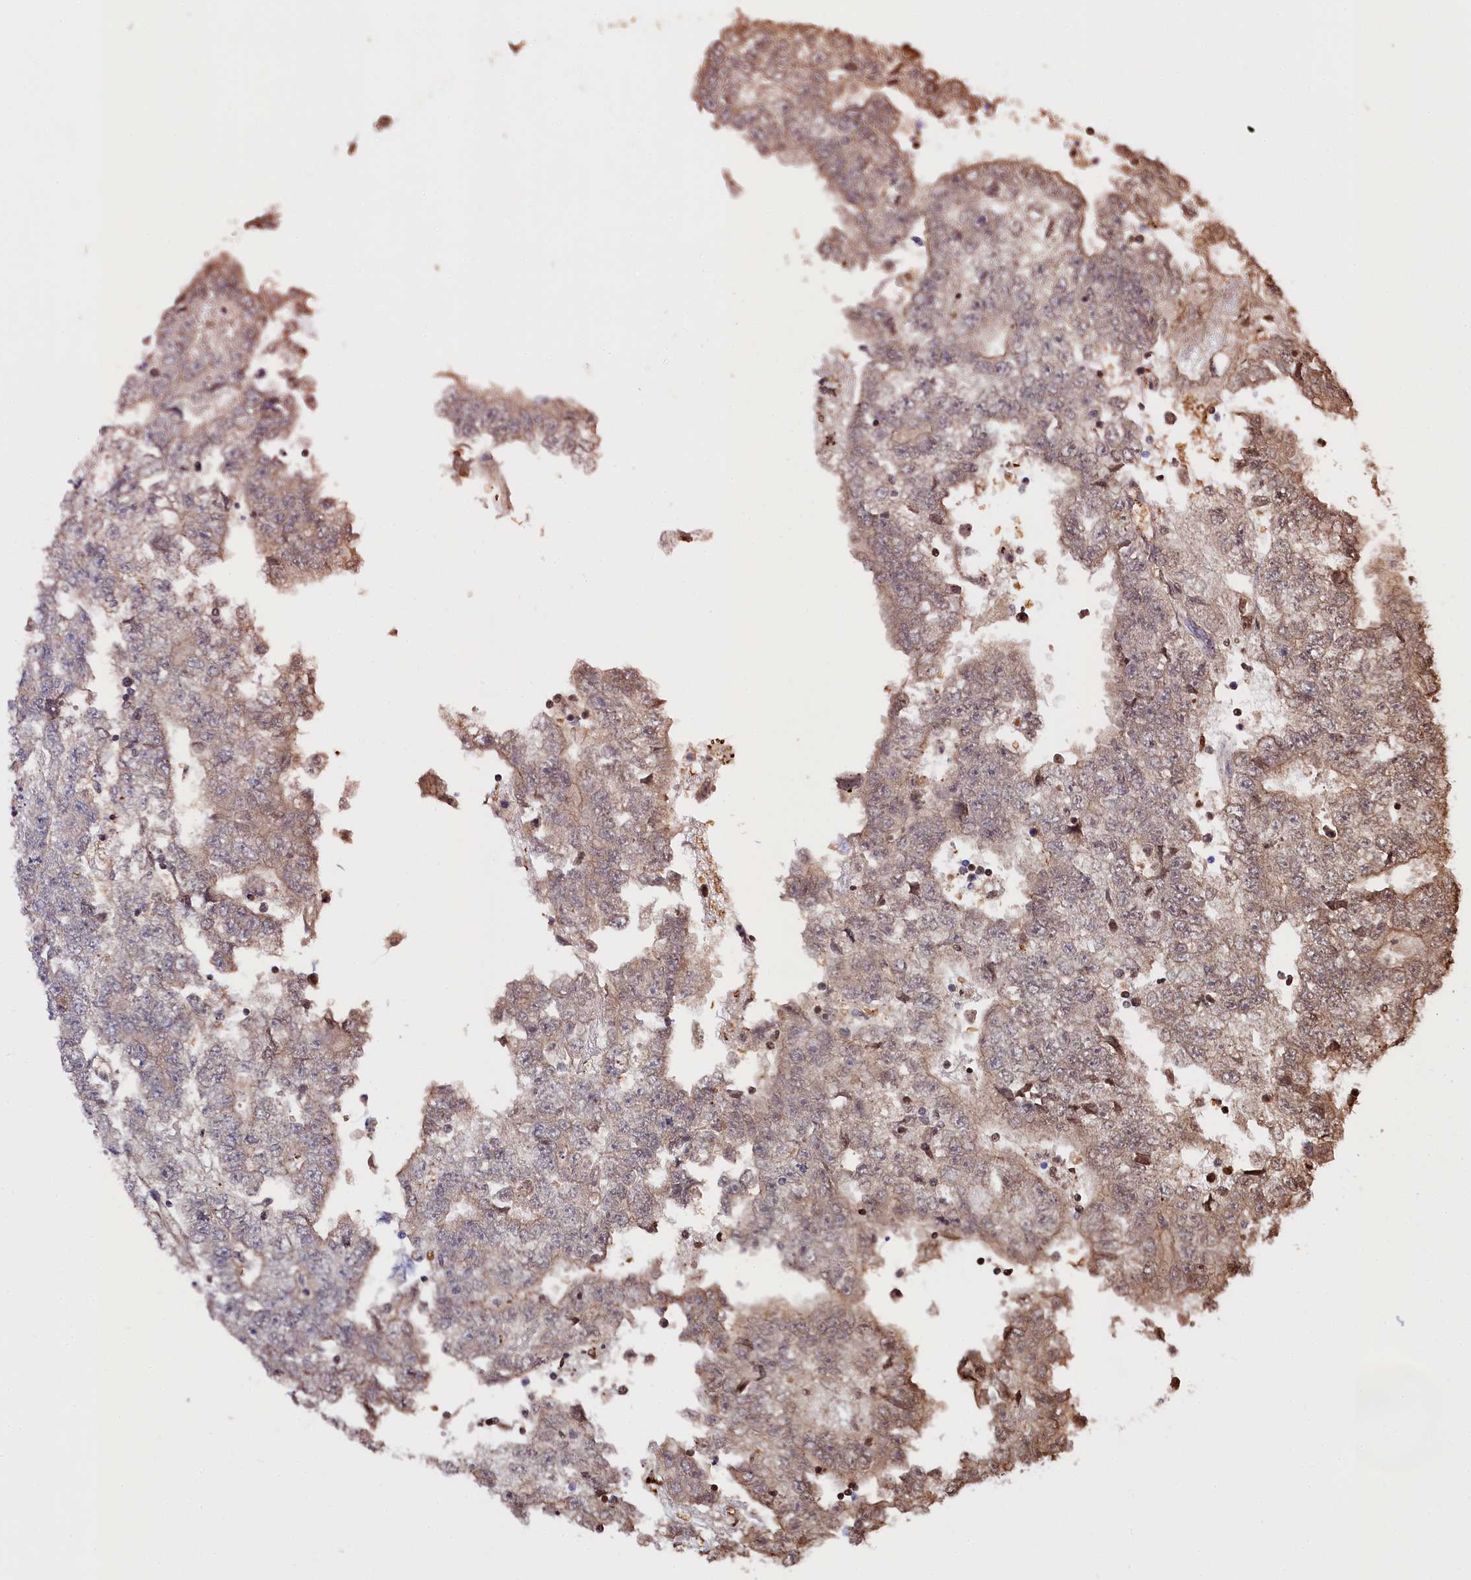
{"staining": {"intensity": "moderate", "quantity": "25%-75%", "location": "cytoplasmic/membranous,nuclear"}, "tissue": "testis cancer", "cell_type": "Tumor cells", "image_type": "cancer", "snomed": [{"axis": "morphology", "description": "Carcinoma, Embryonal, NOS"}, {"axis": "topography", "description": "Testis"}], "caption": "Testis cancer (embryonal carcinoma) stained with immunohistochemistry (IHC) exhibits moderate cytoplasmic/membranous and nuclear staining in about 25%-75% of tumor cells.", "gene": "RPUSD3", "patient": {"sex": "male", "age": 25}}